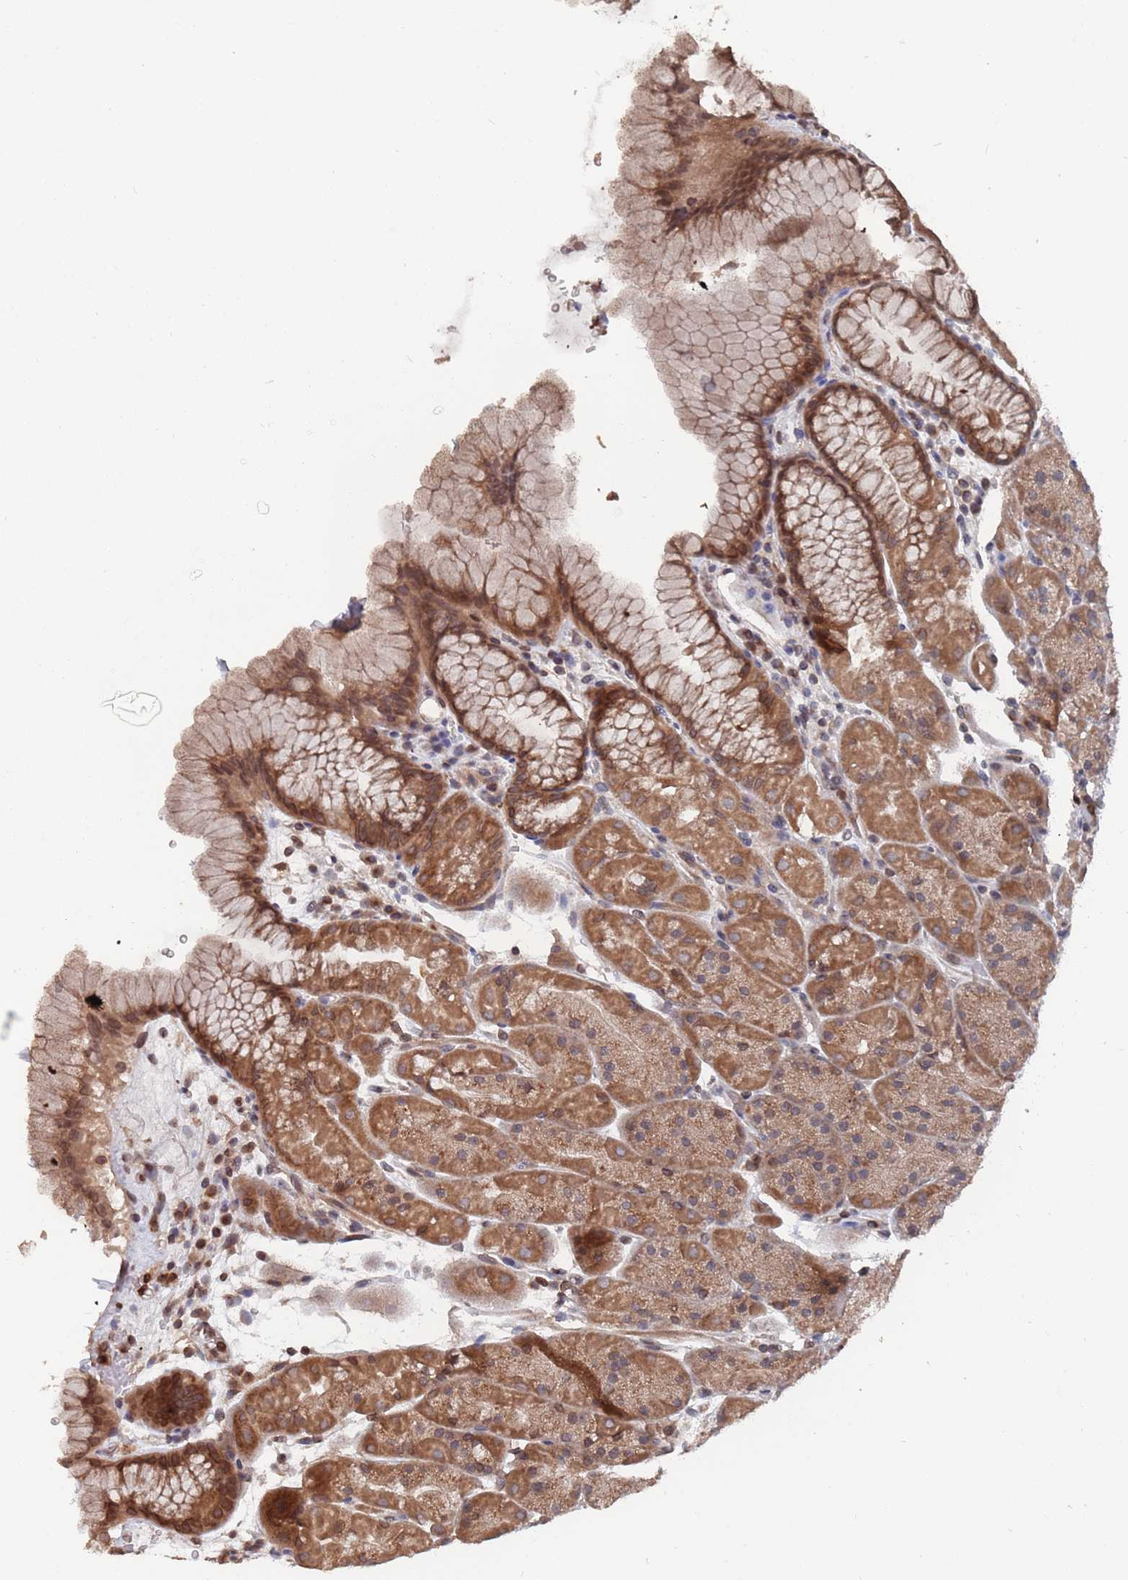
{"staining": {"intensity": "moderate", "quantity": ">75%", "location": "cytoplasmic/membranous,nuclear"}, "tissue": "stomach", "cell_type": "Glandular cells", "image_type": "normal", "snomed": [{"axis": "morphology", "description": "Normal tissue, NOS"}, {"axis": "topography", "description": "Stomach, upper"}, {"axis": "topography", "description": "Stomach, lower"}], "caption": "DAB immunohistochemical staining of benign human stomach demonstrates moderate cytoplasmic/membranous,nuclear protein positivity in approximately >75% of glandular cells. Ihc stains the protein of interest in brown and the nuclei are stained blue.", "gene": "SDHAF3", "patient": {"sex": "male", "age": 67}}